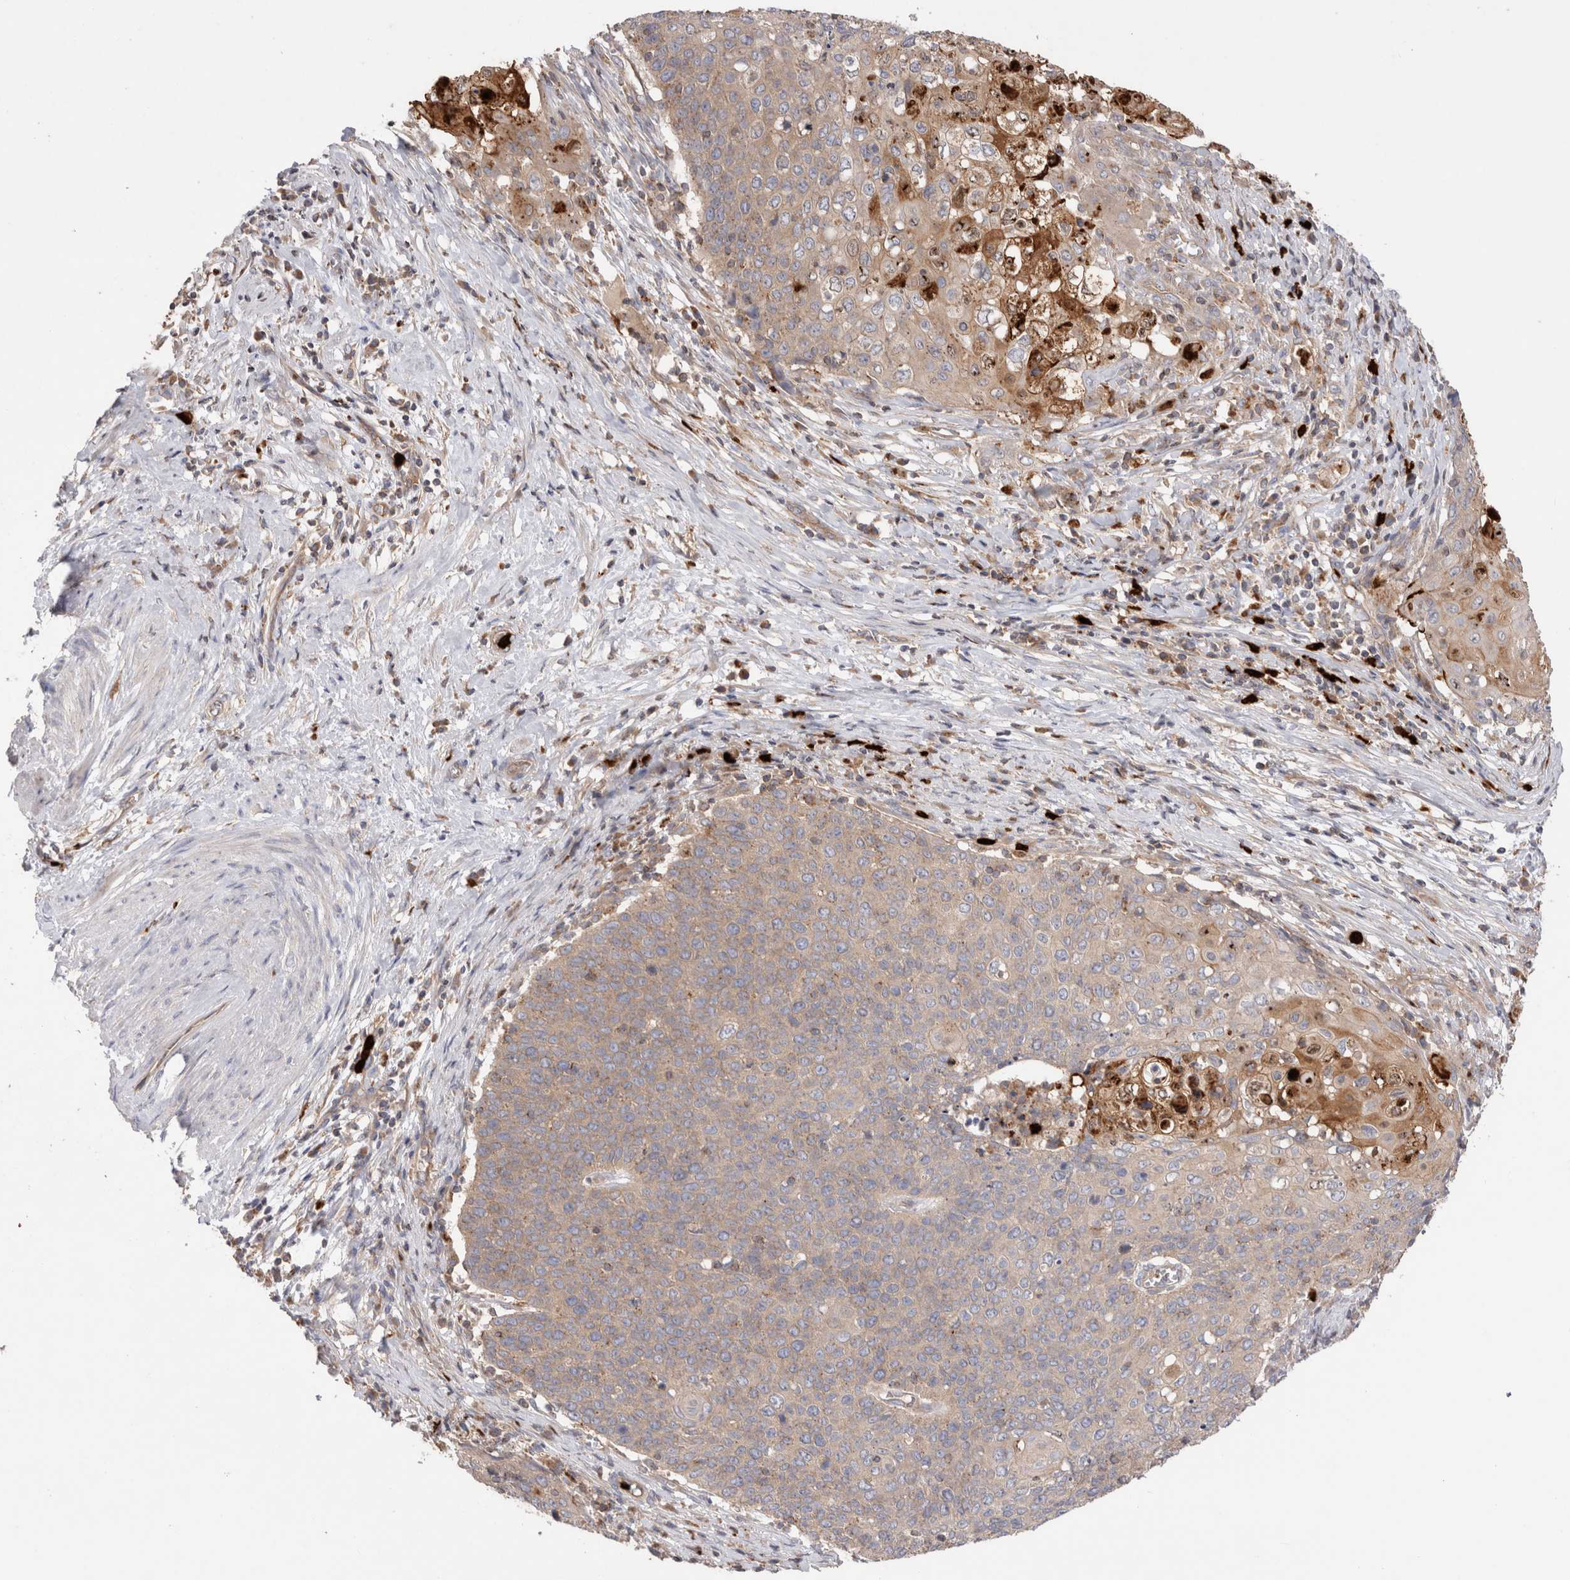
{"staining": {"intensity": "weak", "quantity": "25%-75%", "location": "cytoplasmic/membranous"}, "tissue": "cervical cancer", "cell_type": "Tumor cells", "image_type": "cancer", "snomed": [{"axis": "morphology", "description": "Squamous cell carcinoma, NOS"}, {"axis": "topography", "description": "Cervix"}], "caption": "The micrograph reveals staining of squamous cell carcinoma (cervical), revealing weak cytoplasmic/membranous protein expression (brown color) within tumor cells.", "gene": "NXT2", "patient": {"sex": "female", "age": 39}}